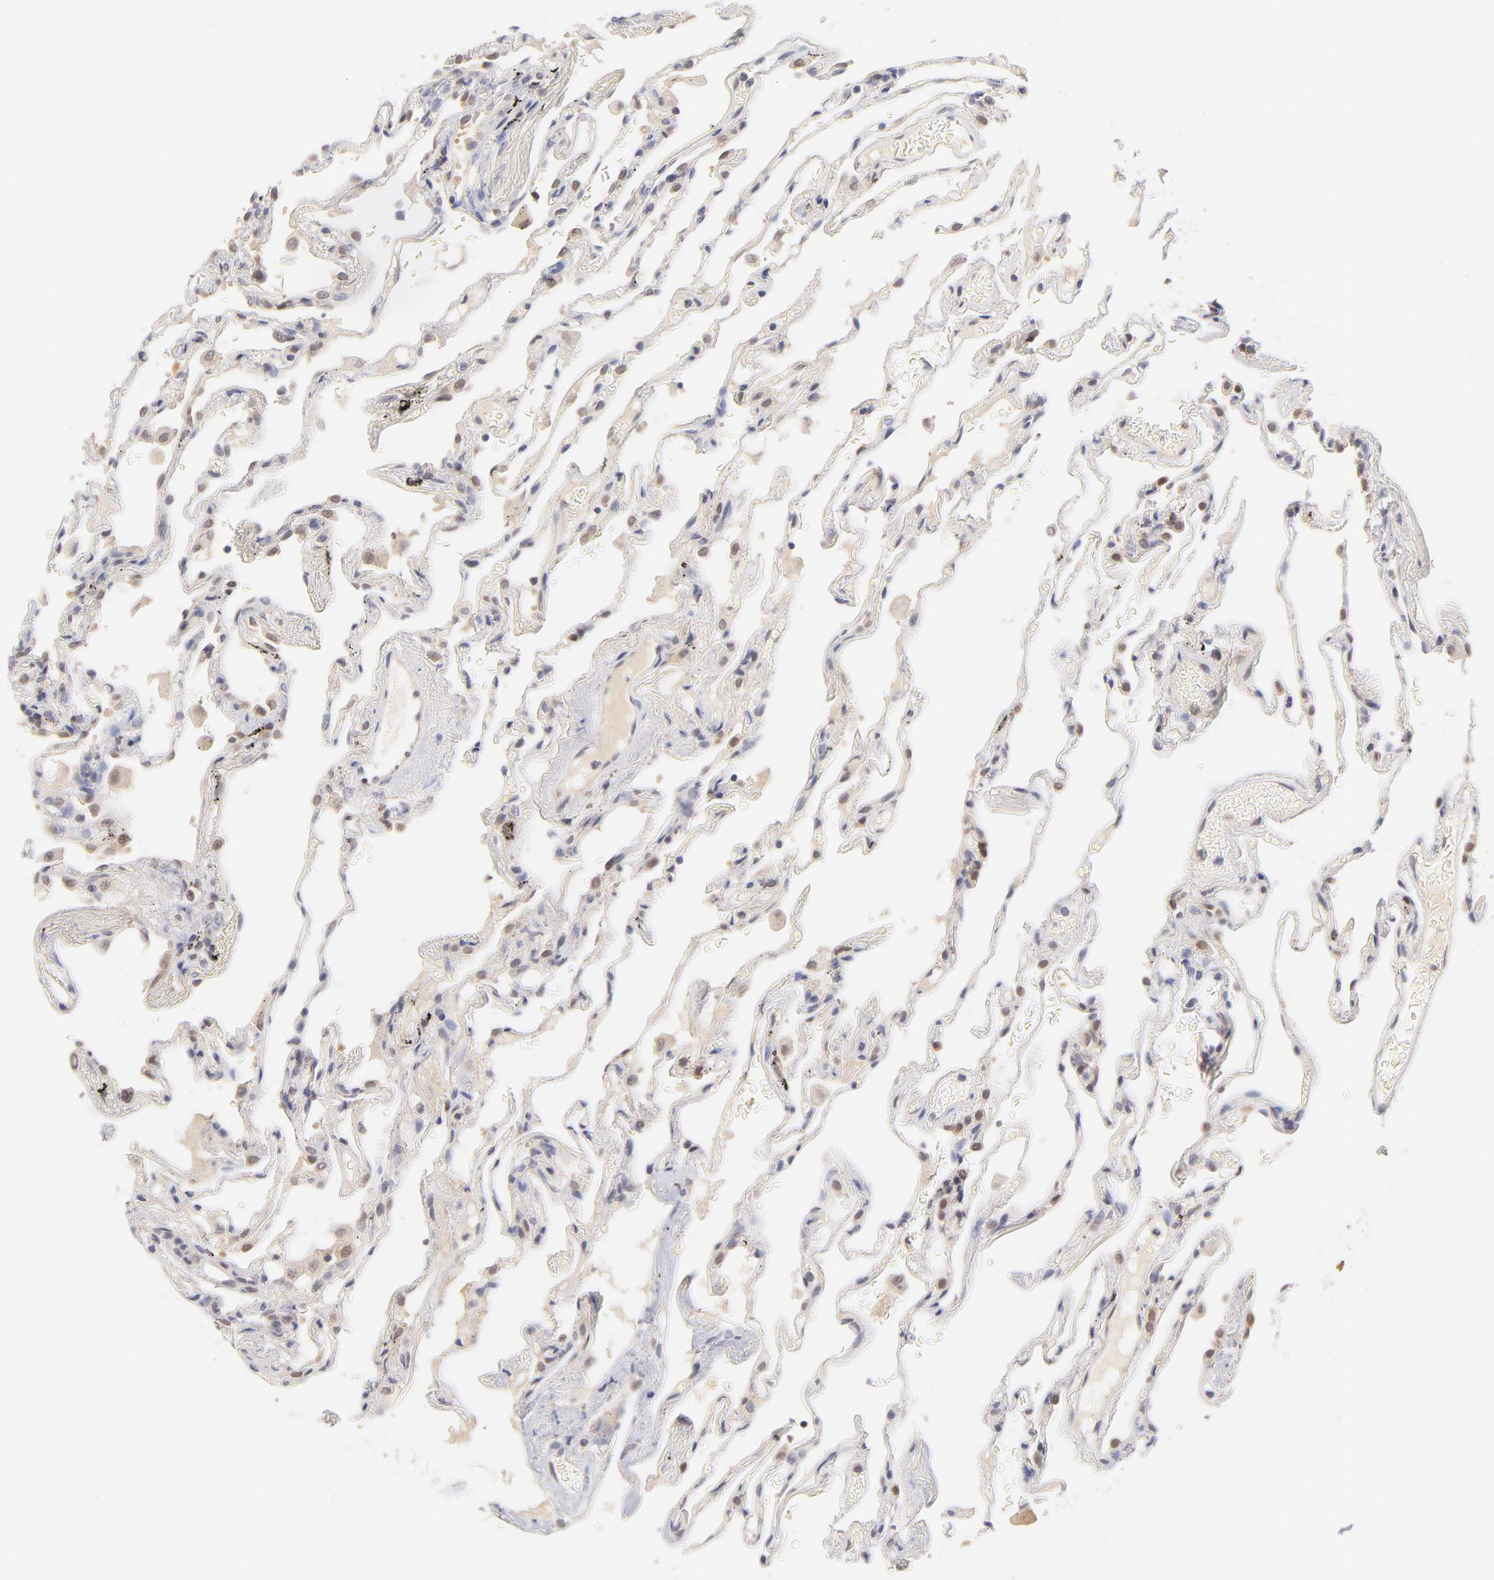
{"staining": {"intensity": "negative", "quantity": "none", "location": "none"}, "tissue": "lung", "cell_type": "Alveolar cells", "image_type": "normal", "snomed": [{"axis": "morphology", "description": "Normal tissue, NOS"}, {"axis": "morphology", "description": "Inflammation, NOS"}, {"axis": "topography", "description": "Lung"}], "caption": "IHC image of benign human lung stained for a protein (brown), which displays no expression in alveolar cells. (DAB immunohistochemistry (IHC) visualized using brightfield microscopy, high magnification).", "gene": "CASP6", "patient": {"sex": "male", "age": 69}}